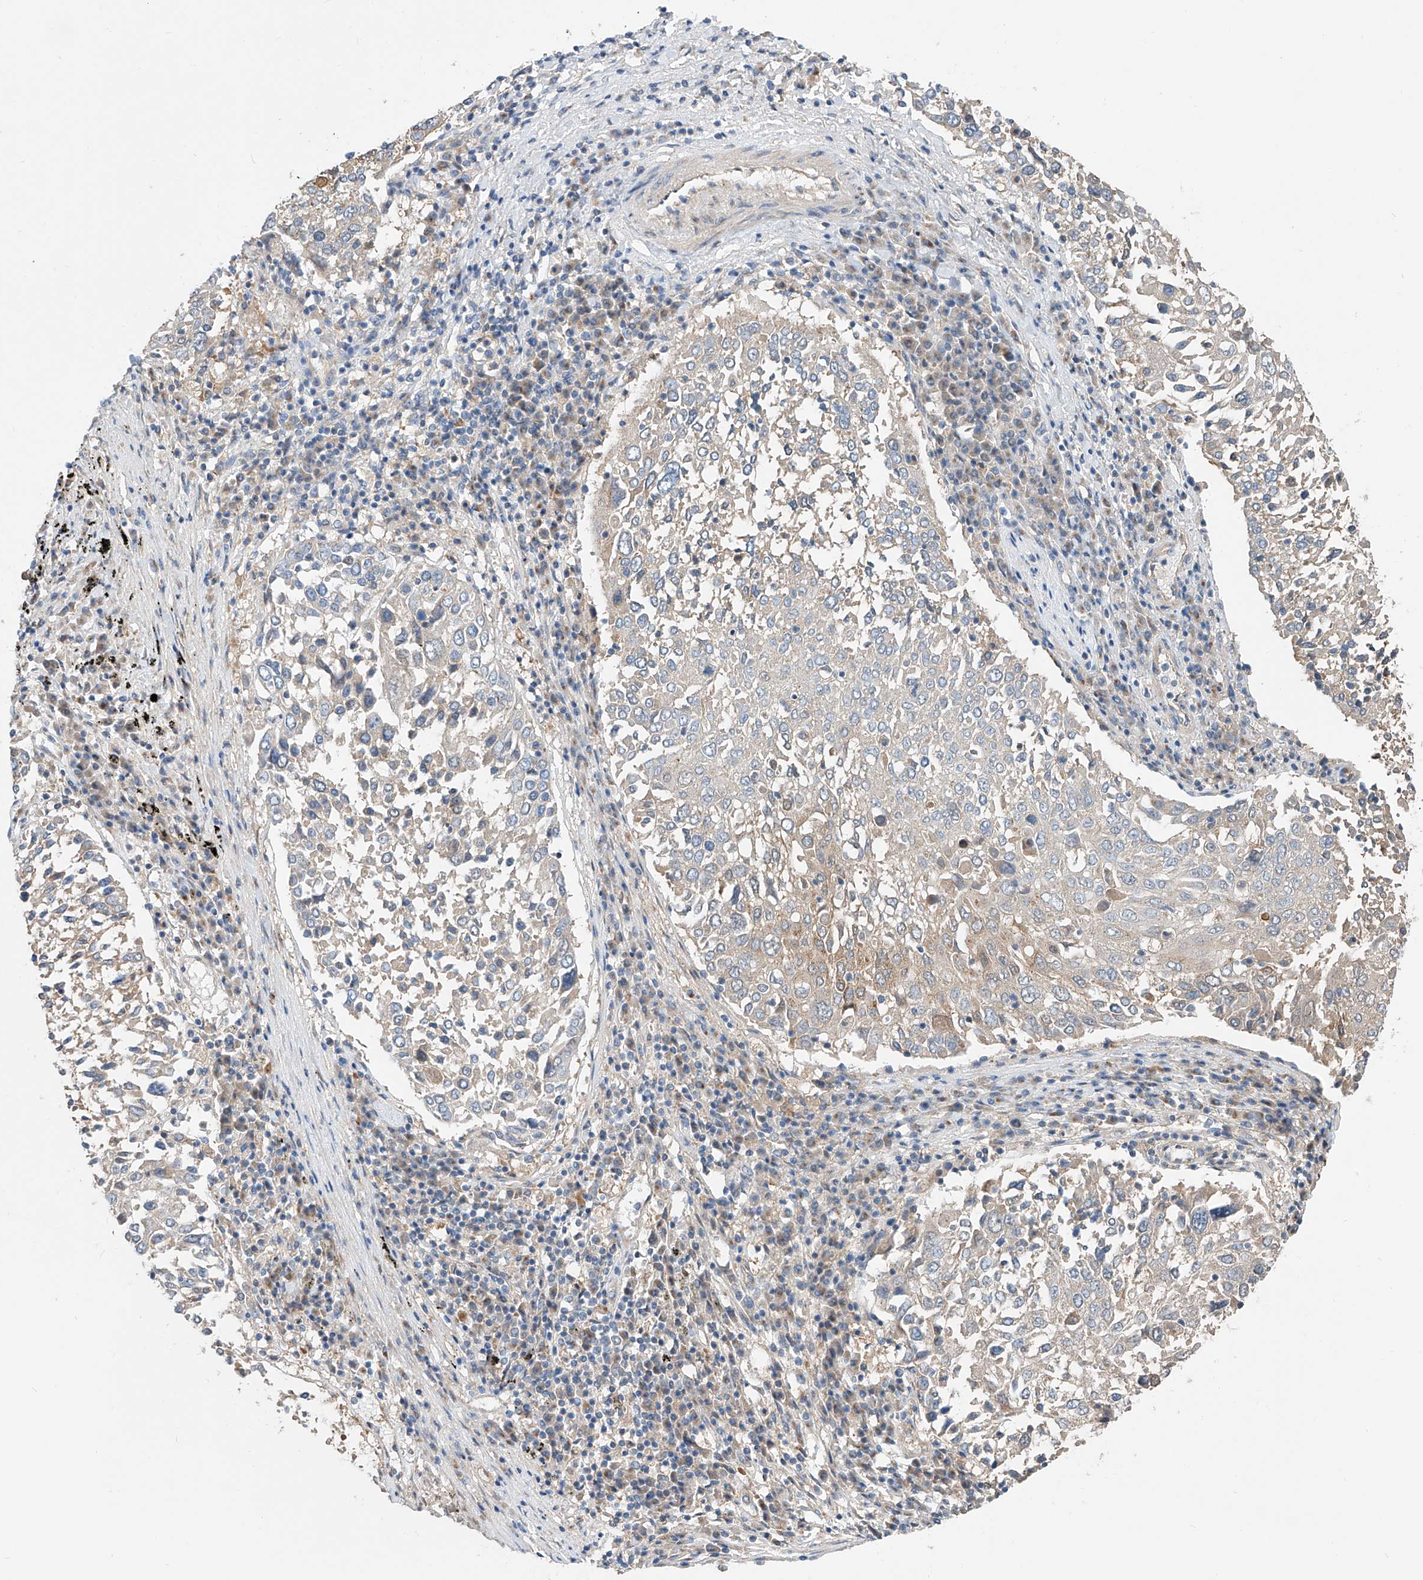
{"staining": {"intensity": "negative", "quantity": "none", "location": "none"}, "tissue": "lung cancer", "cell_type": "Tumor cells", "image_type": "cancer", "snomed": [{"axis": "morphology", "description": "Squamous cell carcinoma, NOS"}, {"axis": "topography", "description": "Lung"}], "caption": "A micrograph of human lung cancer (squamous cell carcinoma) is negative for staining in tumor cells.", "gene": "SLC22A7", "patient": {"sex": "male", "age": 65}}